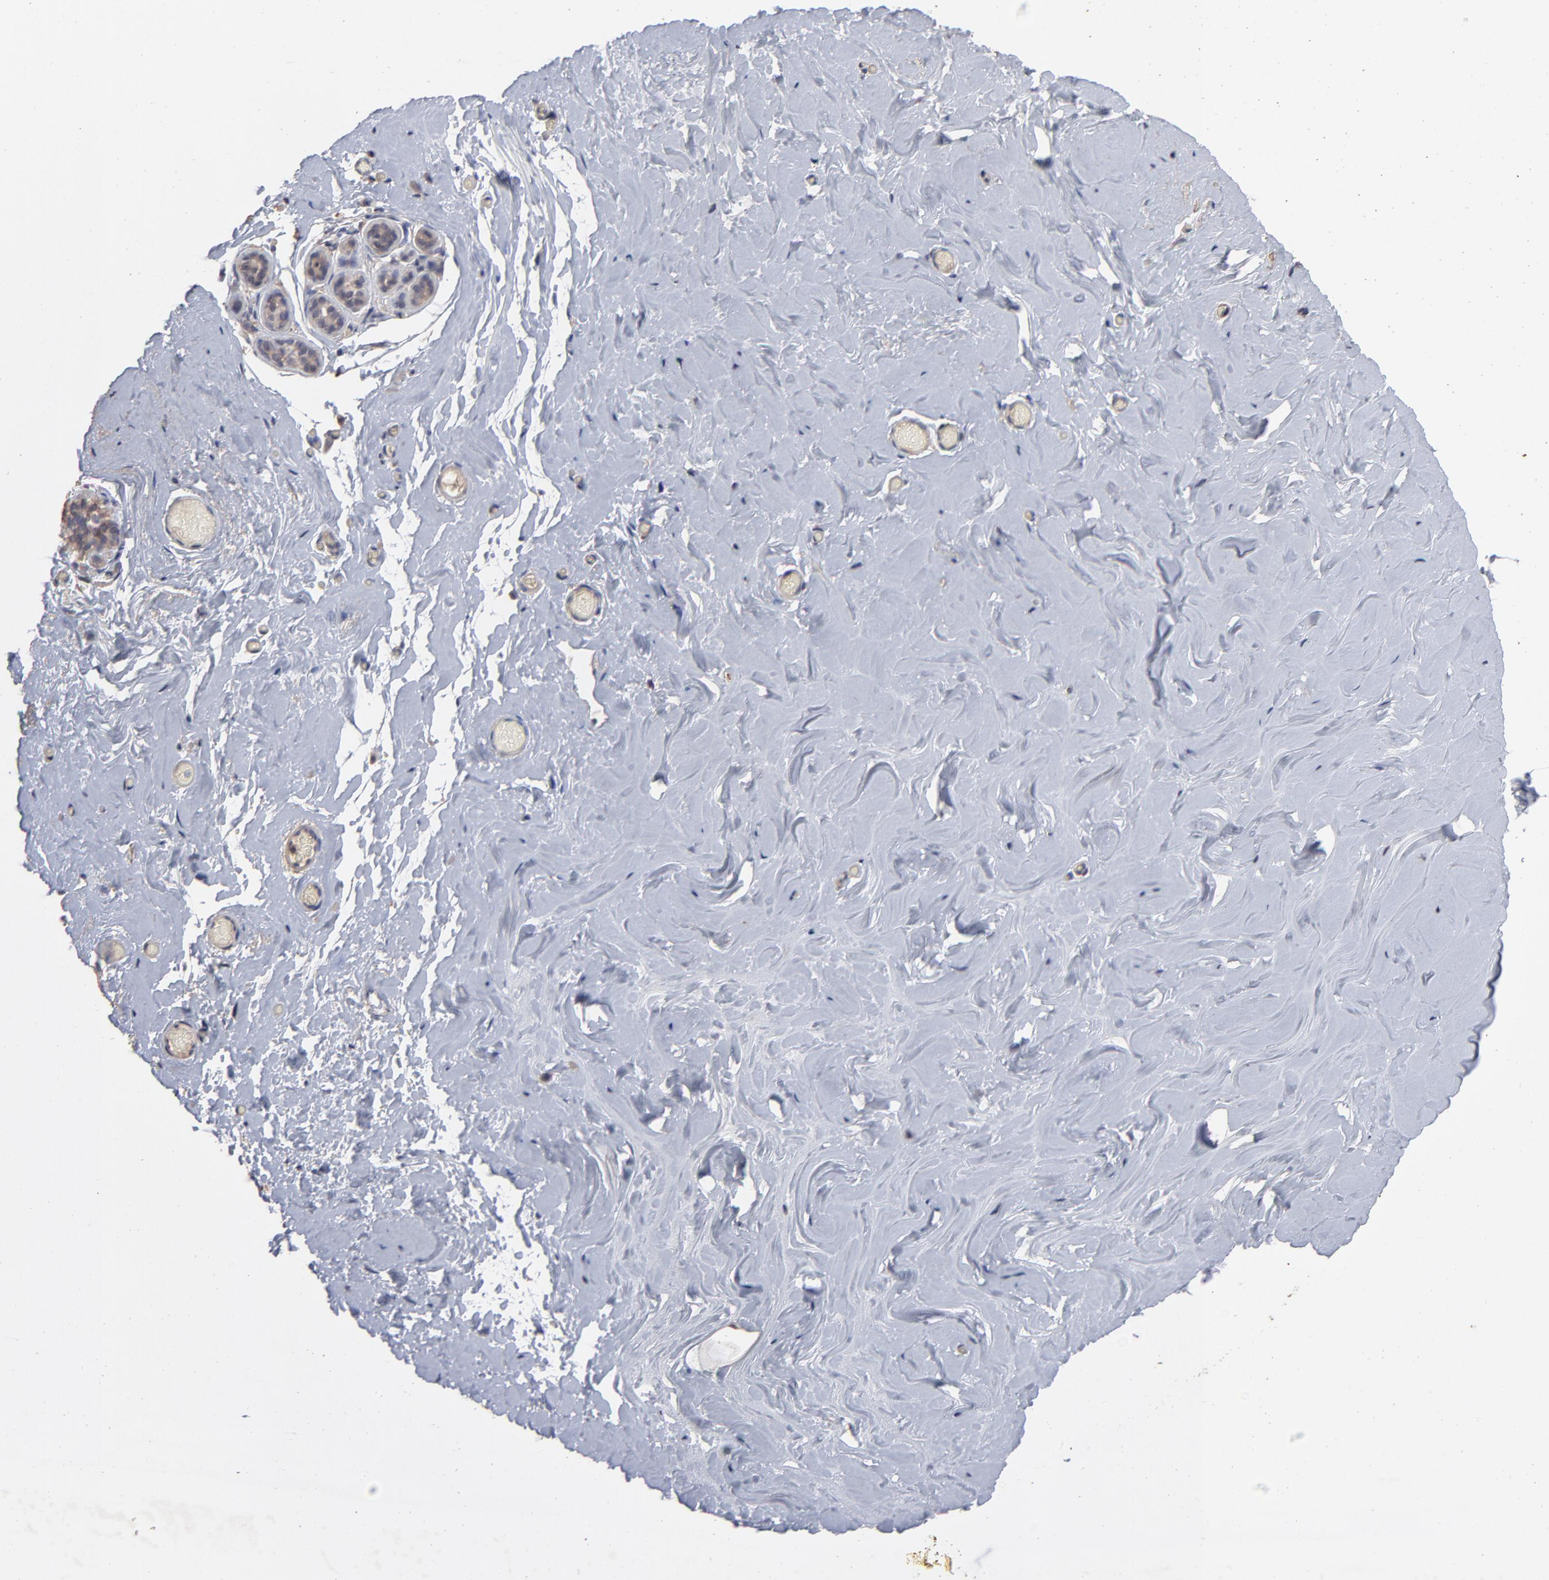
{"staining": {"intensity": "moderate", "quantity": ">75%", "location": "cytoplasmic/membranous"}, "tissue": "breast", "cell_type": "Adipocytes", "image_type": "normal", "snomed": [{"axis": "morphology", "description": "Normal tissue, NOS"}, {"axis": "topography", "description": "Breast"}], "caption": "Unremarkable breast demonstrates moderate cytoplasmic/membranous positivity in about >75% of adipocytes, visualized by immunohistochemistry.", "gene": "TANGO2", "patient": {"sex": "female", "age": 75}}